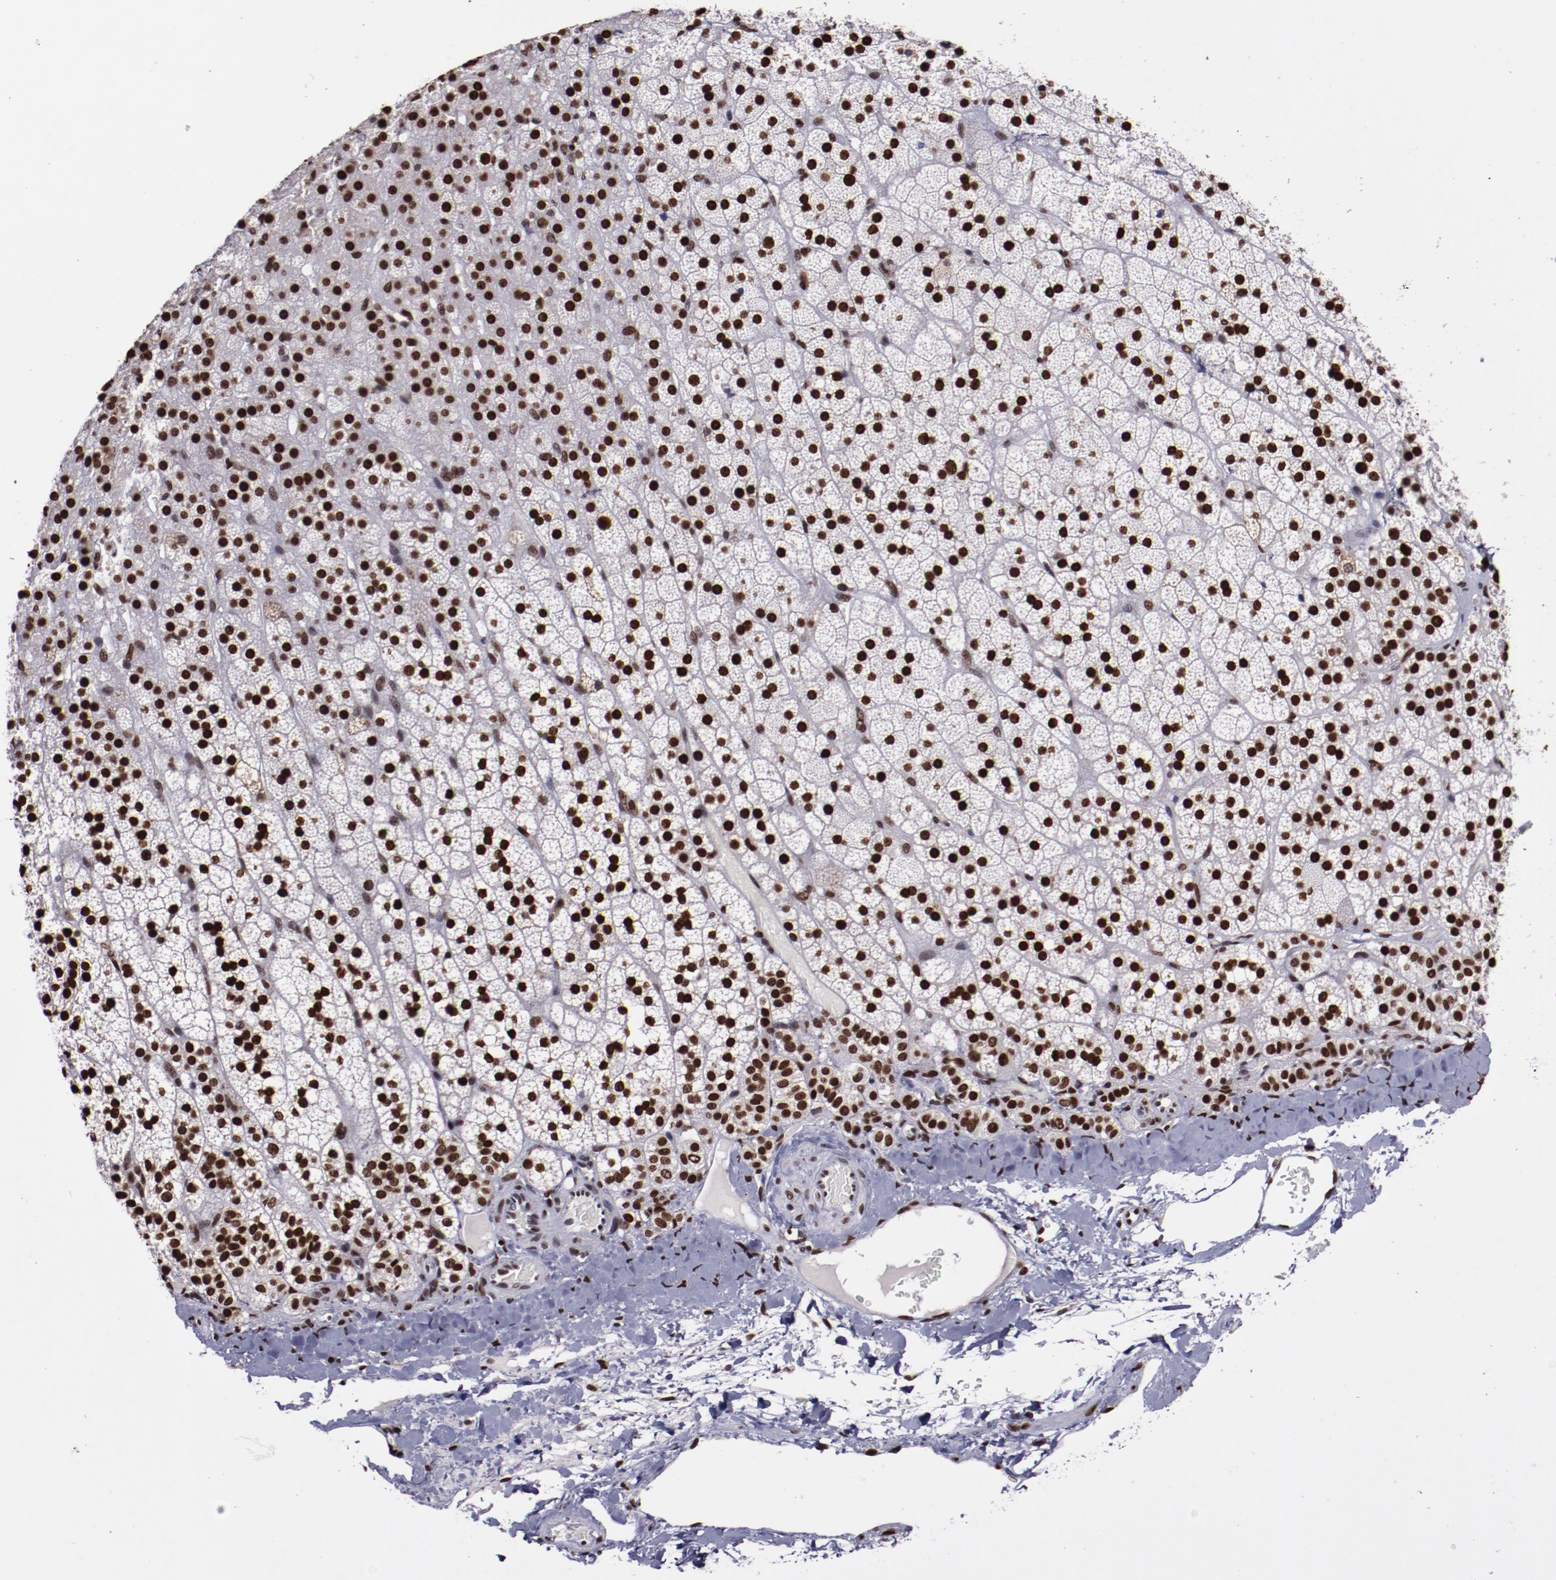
{"staining": {"intensity": "strong", "quantity": ">75%", "location": "nuclear"}, "tissue": "adrenal gland", "cell_type": "Glandular cells", "image_type": "normal", "snomed": [{"axis": "morphology", "description": "Normal tissue, NOS"}, {"axis": "topography", "description": "Adrenal gland"}], "caption": "Glandular cells demonstrate high levels of strong nuclear positivity in approximately >75% of cells in benign human adrenal gland.", "gene": "APEX1", "patient": {"sex": "male", "age": 35}}